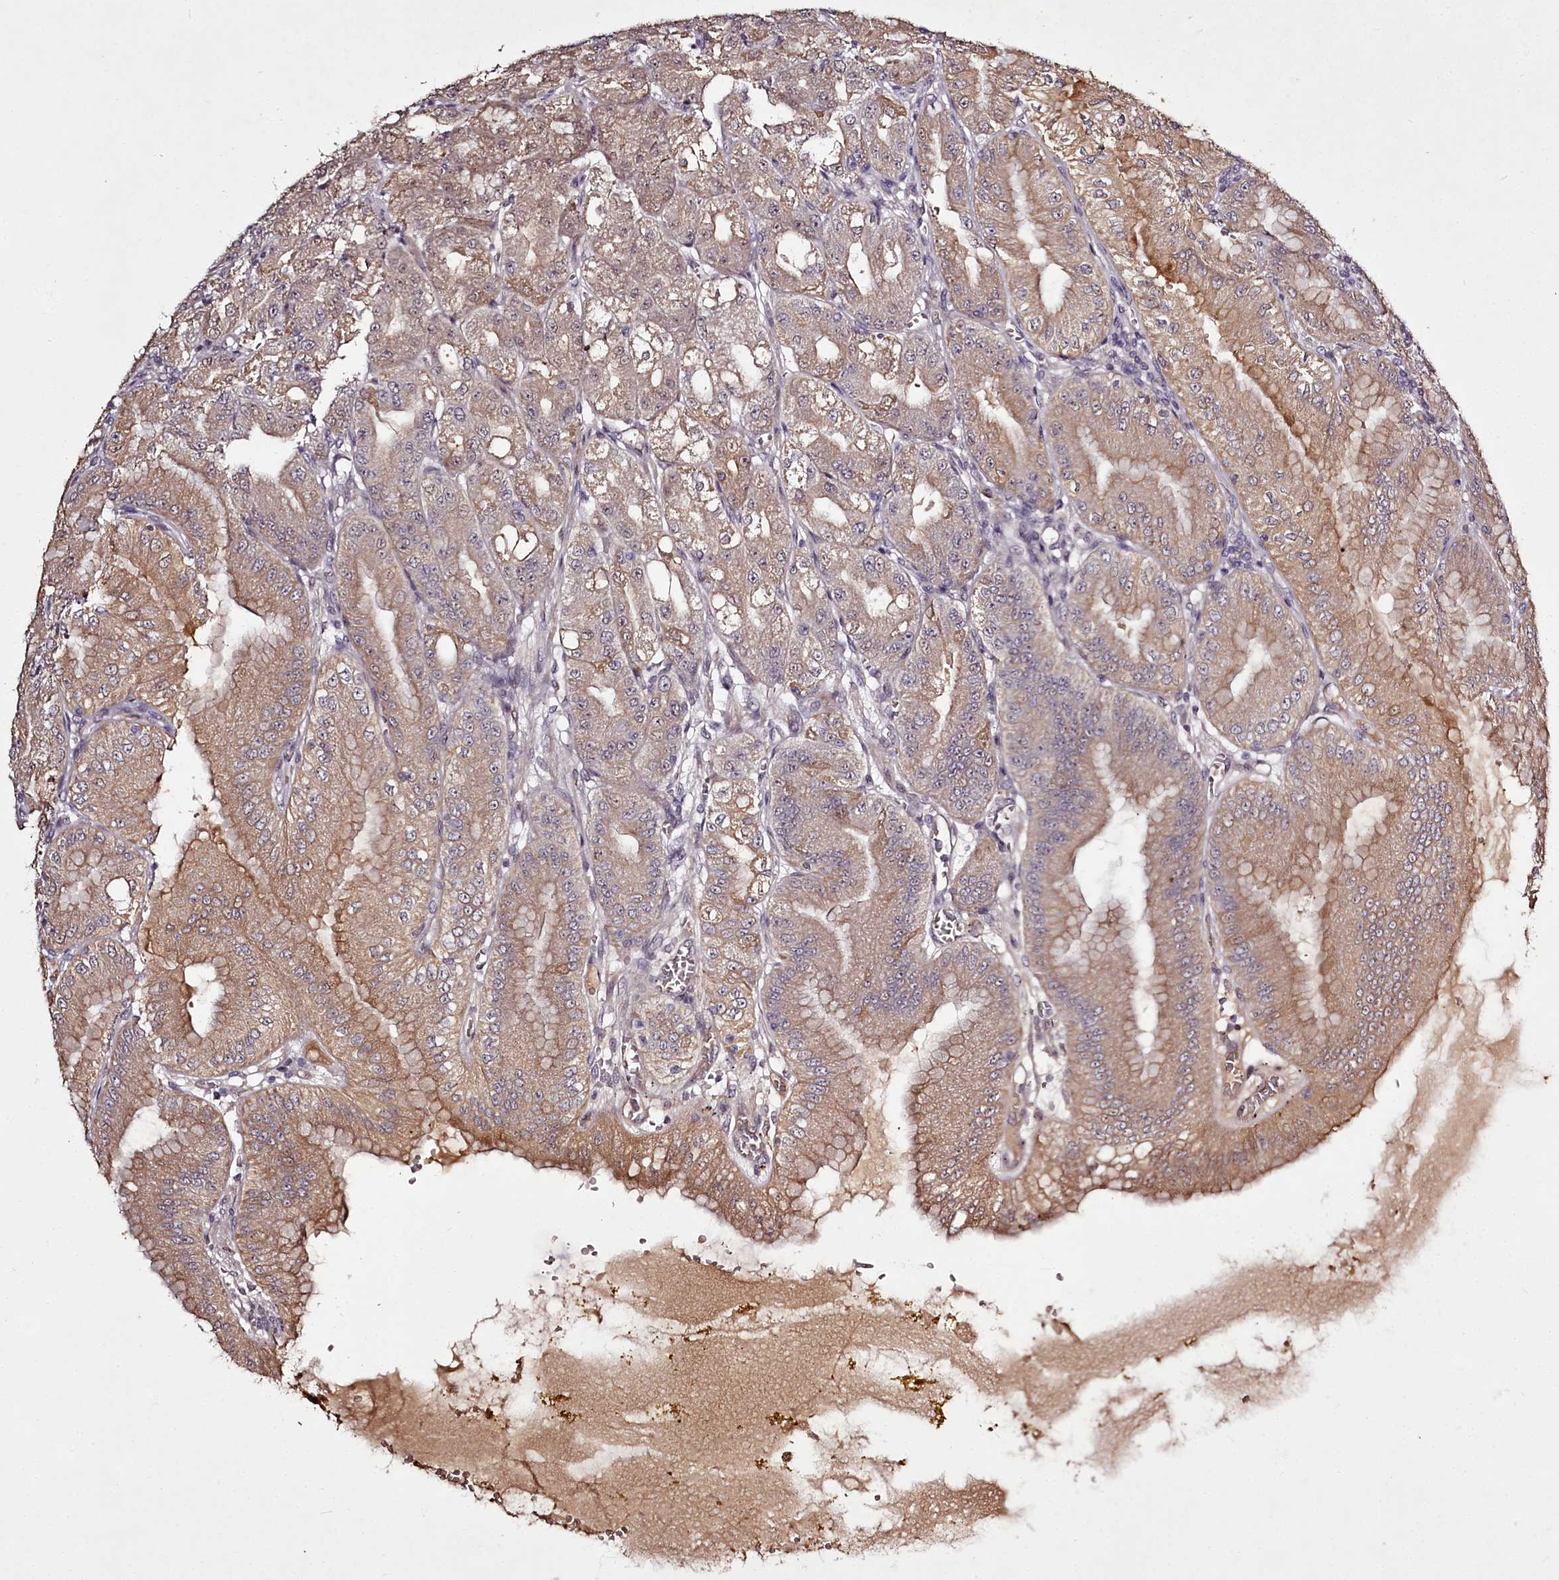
{"staining": {"intensity": "moderate", "quantity": "25%-75%", "location": "cytoplasmic/membranous"}, "tissue": "stomach", "cell_type": "Glandular cells", "image_type": "normal", "snomed": [{"axis": "morphology", "description": "Normal tissue, NOS"}, {"axis": "topography", "description": "Stomach, upper"}, {"axis": "topography", "description": "Stomach, lower"}], "caption": "Protein expression analysis of unremarkable stomach exhibits moderate cytoplasmic/membranous staining in about 25%-75% of glandular cells. The protein is stained brown, and the nuclei are stained in blue (DAB (3,3'-diaminobenzidine) IHC with brightfield microscopy, high magnification).", "gene": "RBMXL2", "patient": {"sex": "male", "age": 71}}